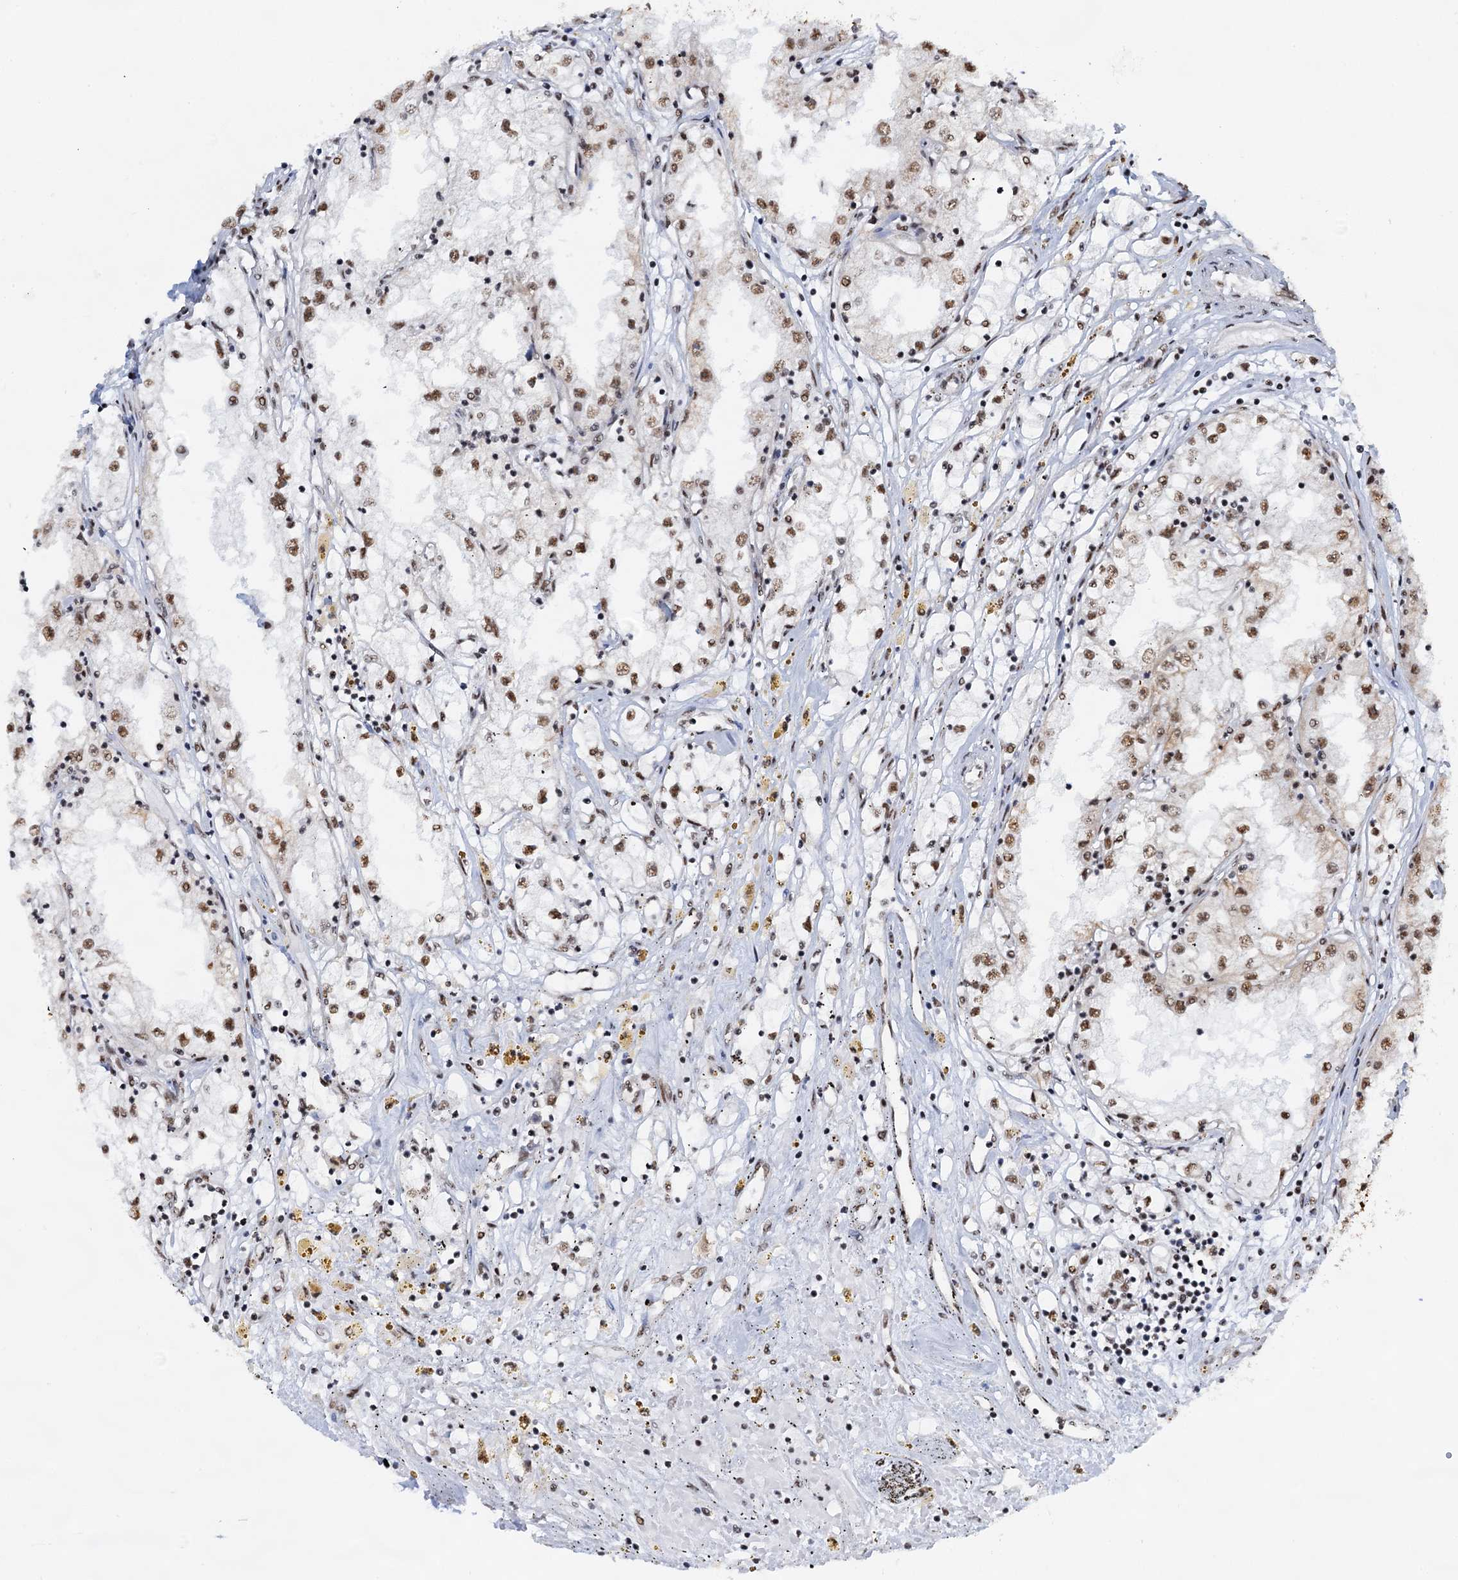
{"staining": {"intensity": "moderate", "quantity": "25%-75%", "location": "nuclear"}, "tissue": "renal cancer", "cell_type": "Tumor cells", "image_type": "cancer", "snomed": [{"axis": "morphology", "description": "Adenocarcinoma, NOS"}, {"axis": "topography", "description": "Kidney"}], "caption": "A medium amount of moderate nuclear positivity is identified in about 25%-75% of tumor cells in adenocarcinoma (renal) tissue.", "gene": "ZNF609", "patient": {"sex": "male", "age": 56}}